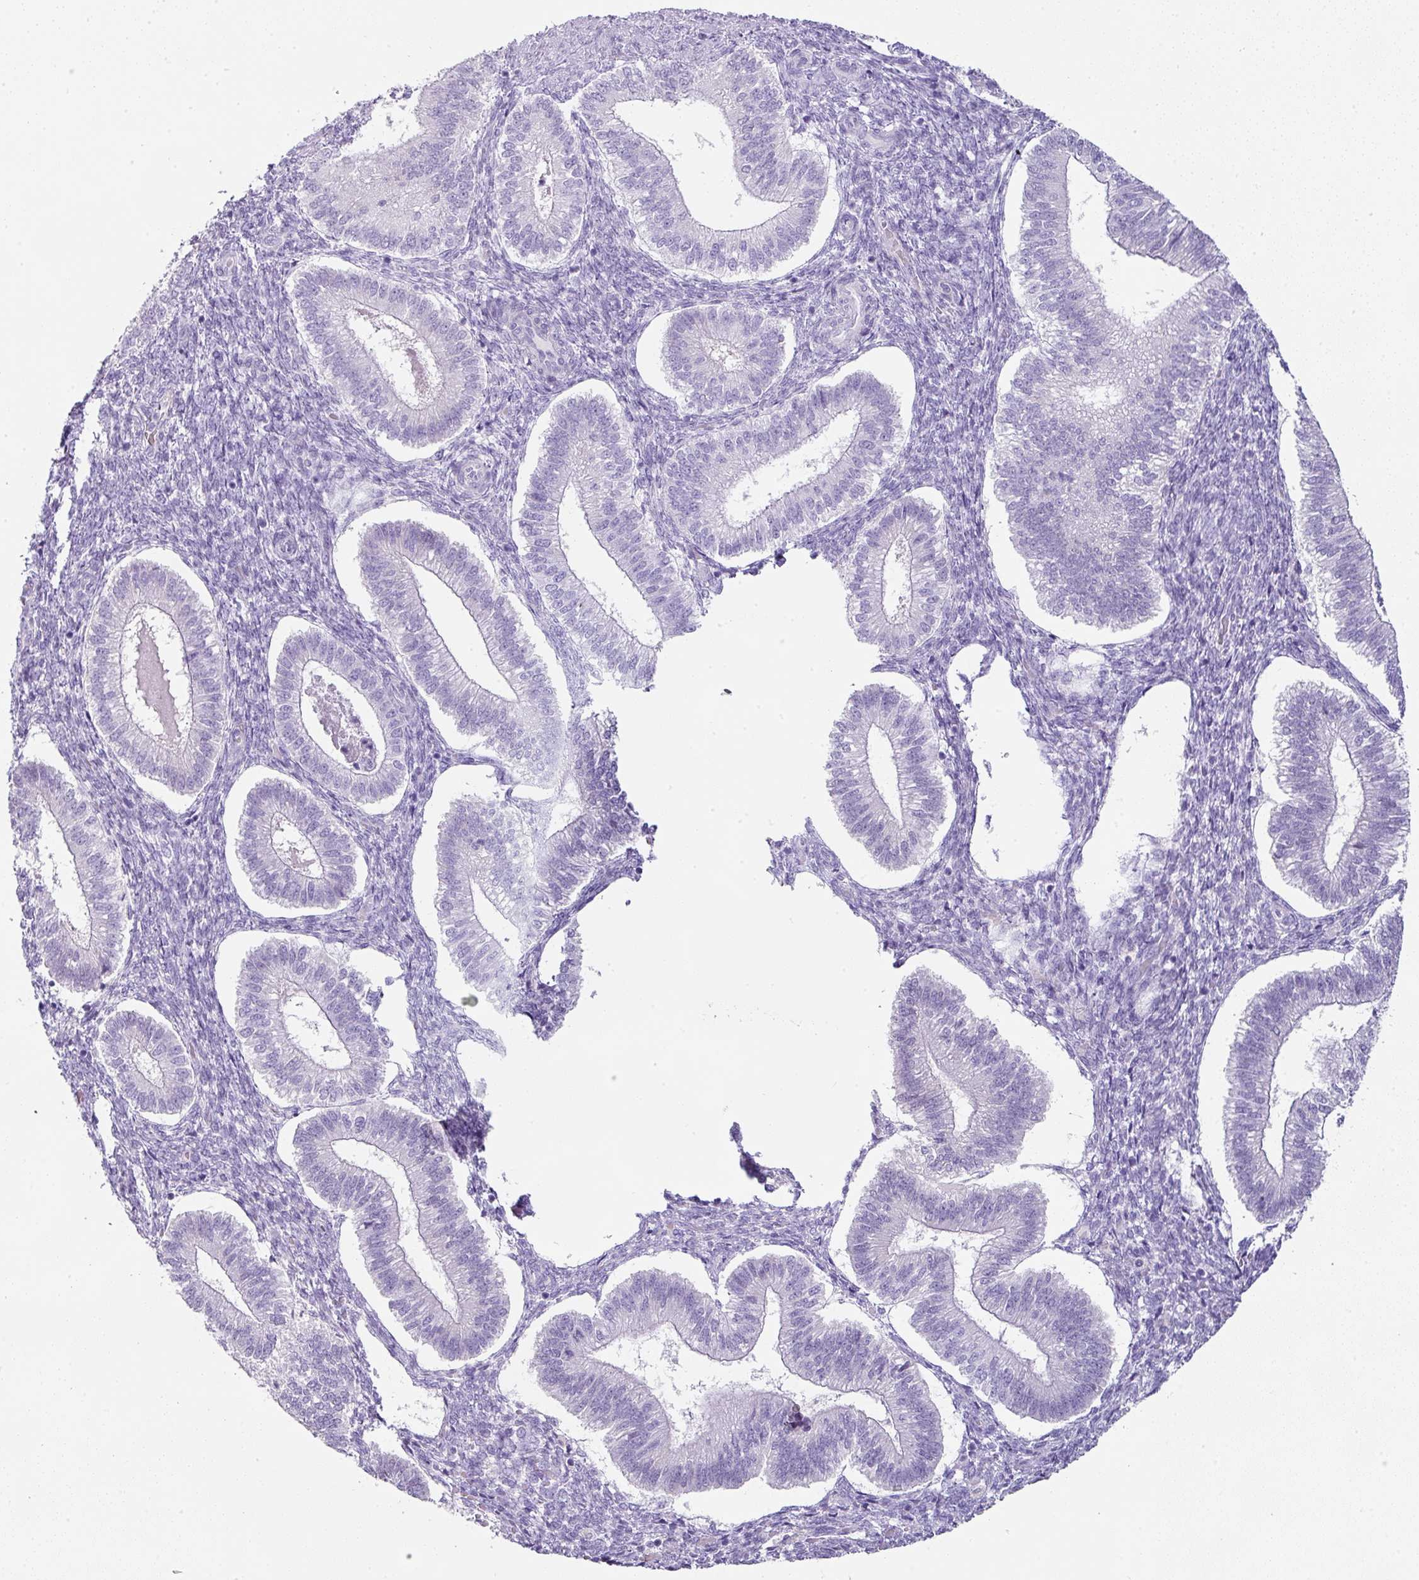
{"staining": {"intensity": "negative", "quantity": "none", "location": "none"}, "tissue": "endometrium", "cell_type": "Cells in endometrial stroma", "image_type": "normal", "snomed": [{"axis": "morphology", "description": "Normal tissue, NOS"}, {"axis": "topography", "description": "Endometrium"}], "caption": "This is an IHC photomicrograph of benign endometrium. There is no positivity in cells in endometrial stroma.", "gene": "OR52N1", "patient": {"sex": "female", "age": 25}}